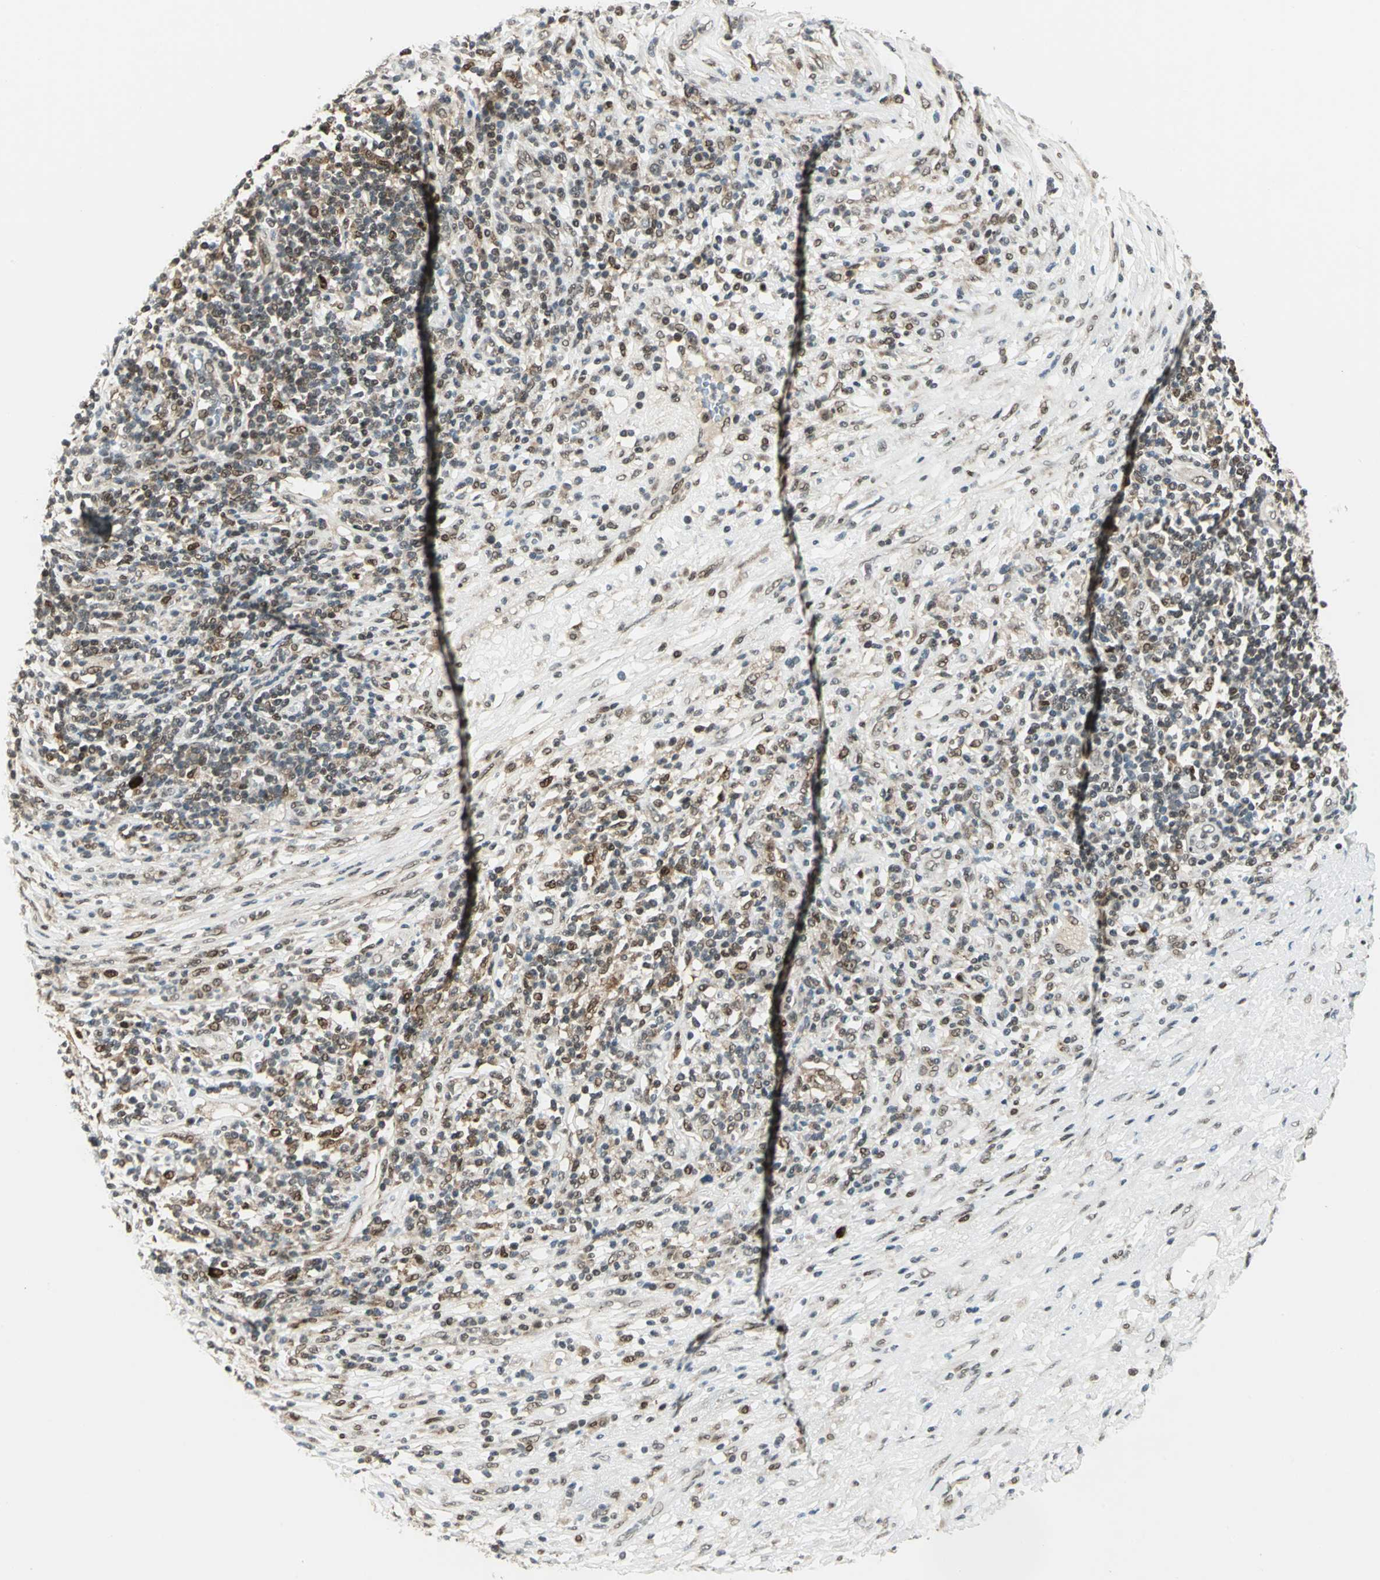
{"staining": {"intensity": "weak", "quantity": "25%-75%", "location": "cytoplasmic/membranous,nuclear"}, "tissue": "lymphoma", "cell_type": "Tumor cells", "image_type": "cancer", "snomed": [{"axis": "morphology", "description": "Malignant lymphoma, non-Hodgkin's type, High grade"}, {"axis": "topography", "description": "Lymph node"}], "caption": "Lymphoma stained with a protein marker reveals weak staining in tumor cells.", "gene": "RAD17", "patient": {"sex": "female", "age": 84}}